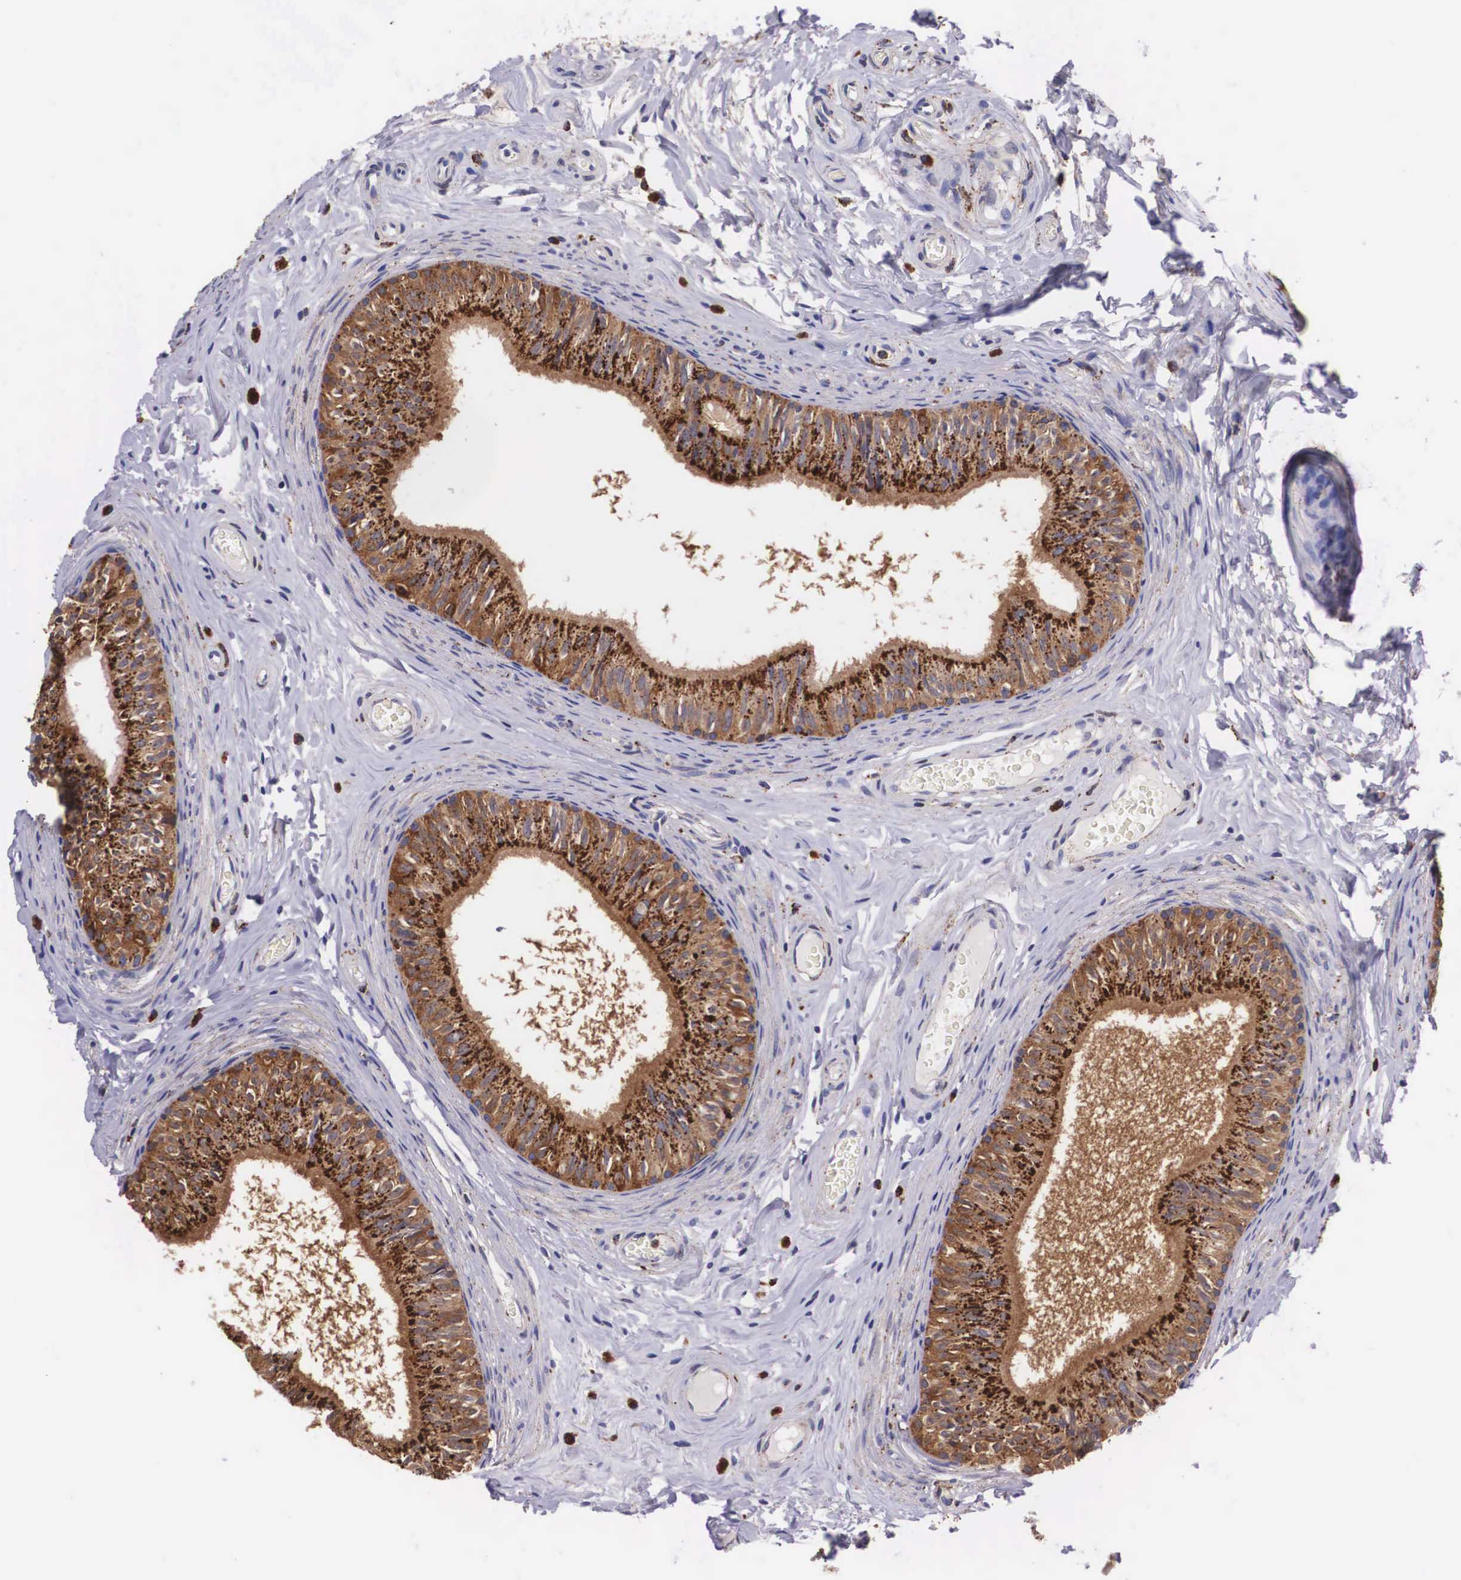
{"staining": {"intensity": "strong", "quantity": ">75%", "location": "cytoplasmic/membranous"}, "tissue": "epididymis", "cell_type": "Glandular cells", "image_type": "normal", "snomed": [{"axis": "morphology", "description": "Normal tissue, NOS"}, {"axis": "topography", "description": "Epididymis"}], "caption": "Immunohistochemical staining of benign human epididymis reveals >75% levels of strong cytoplasmic/membranous protein positivity in about >75% of glandular cells.", "gene": "NAGA", "patient": {"sex": "male", "age": 23}}